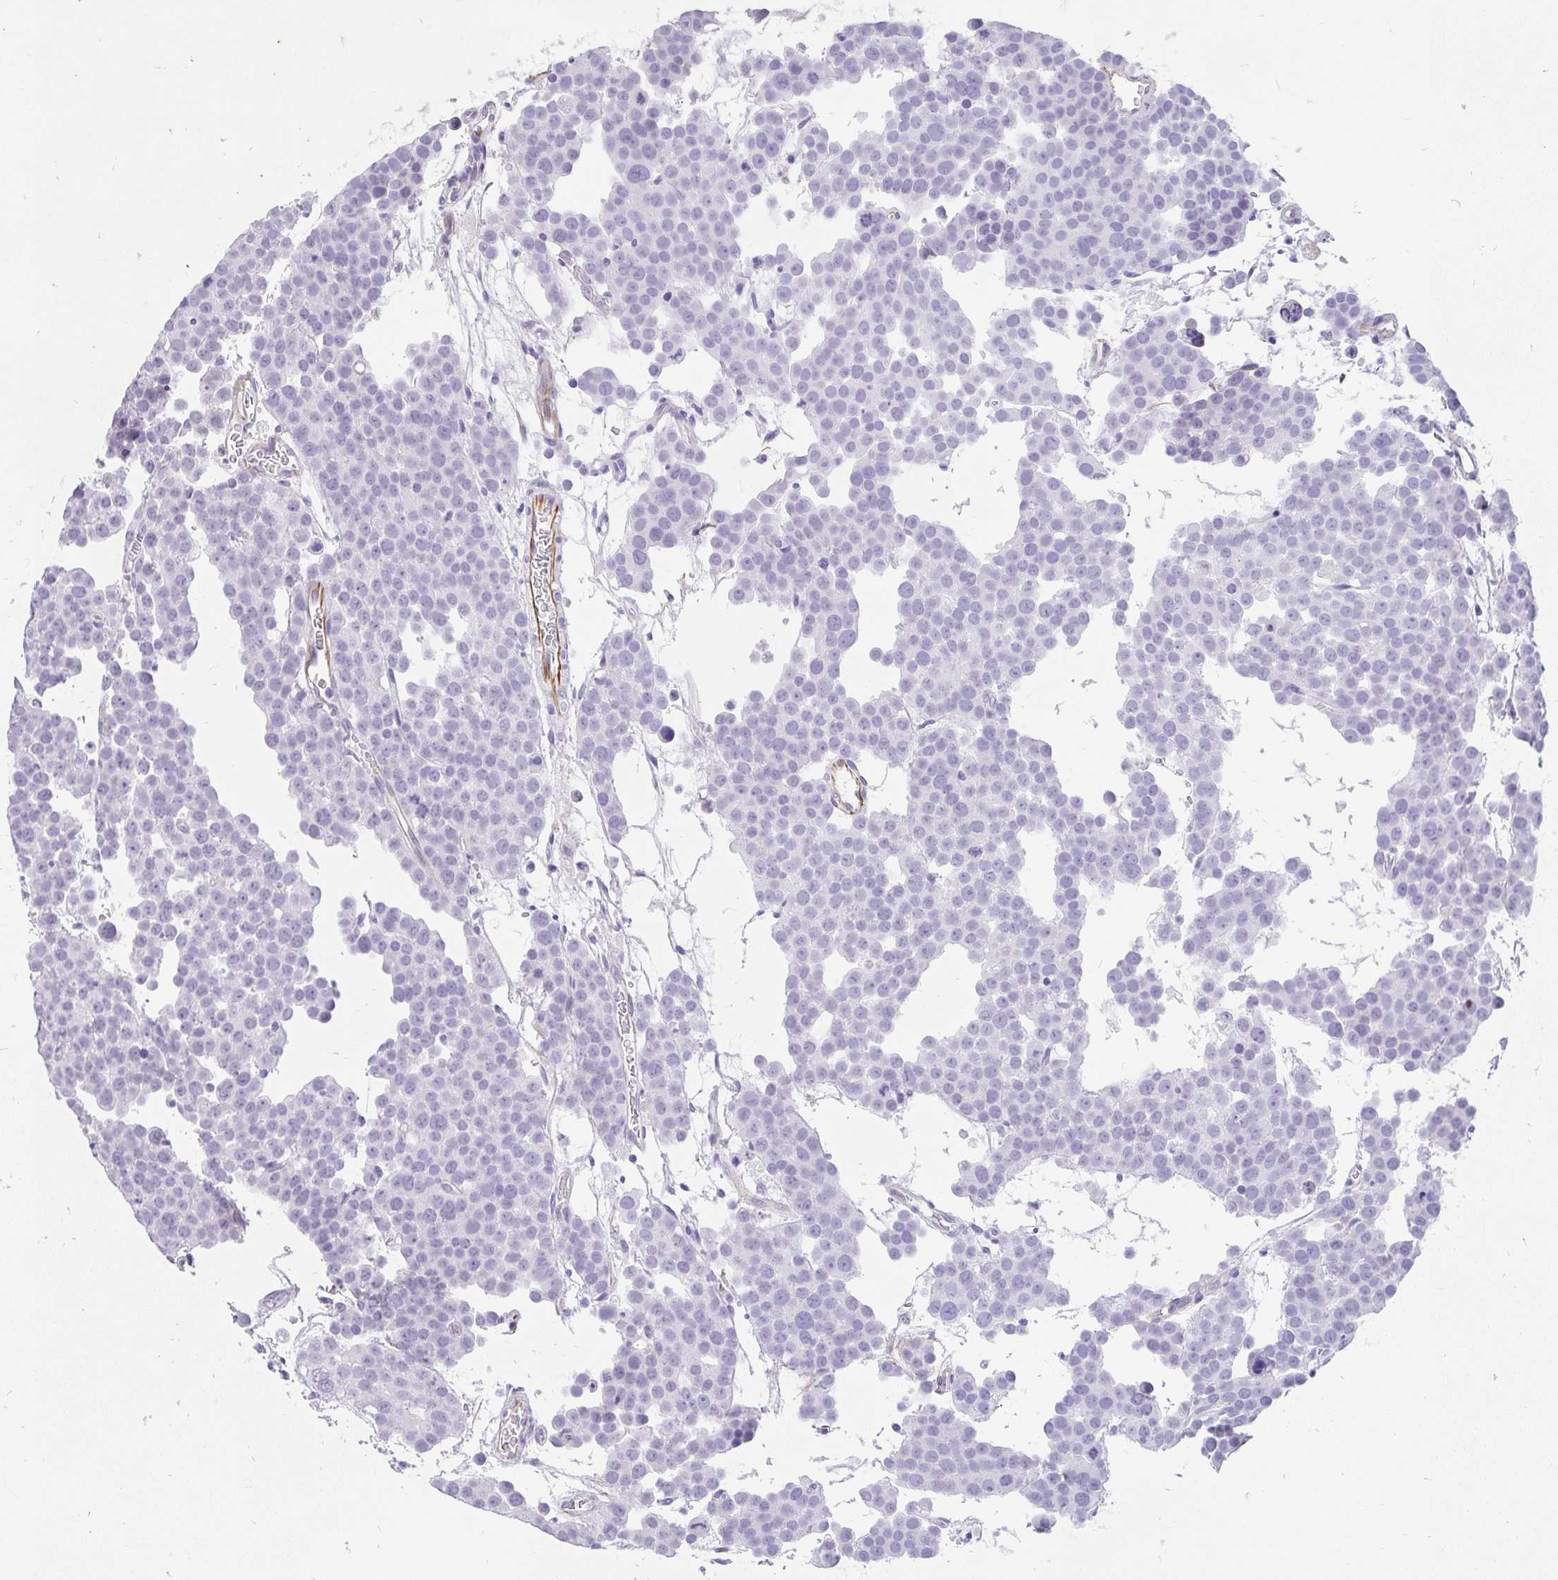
{"staining": {"intensity": "negative", "quantity": "none", "location": "none"}, "tissue": "testis cancer", "cell_type": "Tumor cells", "image_type": "cancer", "snomed": [{"axis": "morphology", "description": "Seminoma, NOS"}, {"axis": "topography", "description": "Testis"}], "caption": "DAB (3,3'-diaminobenzidine) immunohistochemical staining of human seminoma (testis) reveals no significant expression in tumor cells.", "gene": "EML5", "patient": {"sex": "male", "age": 71}}